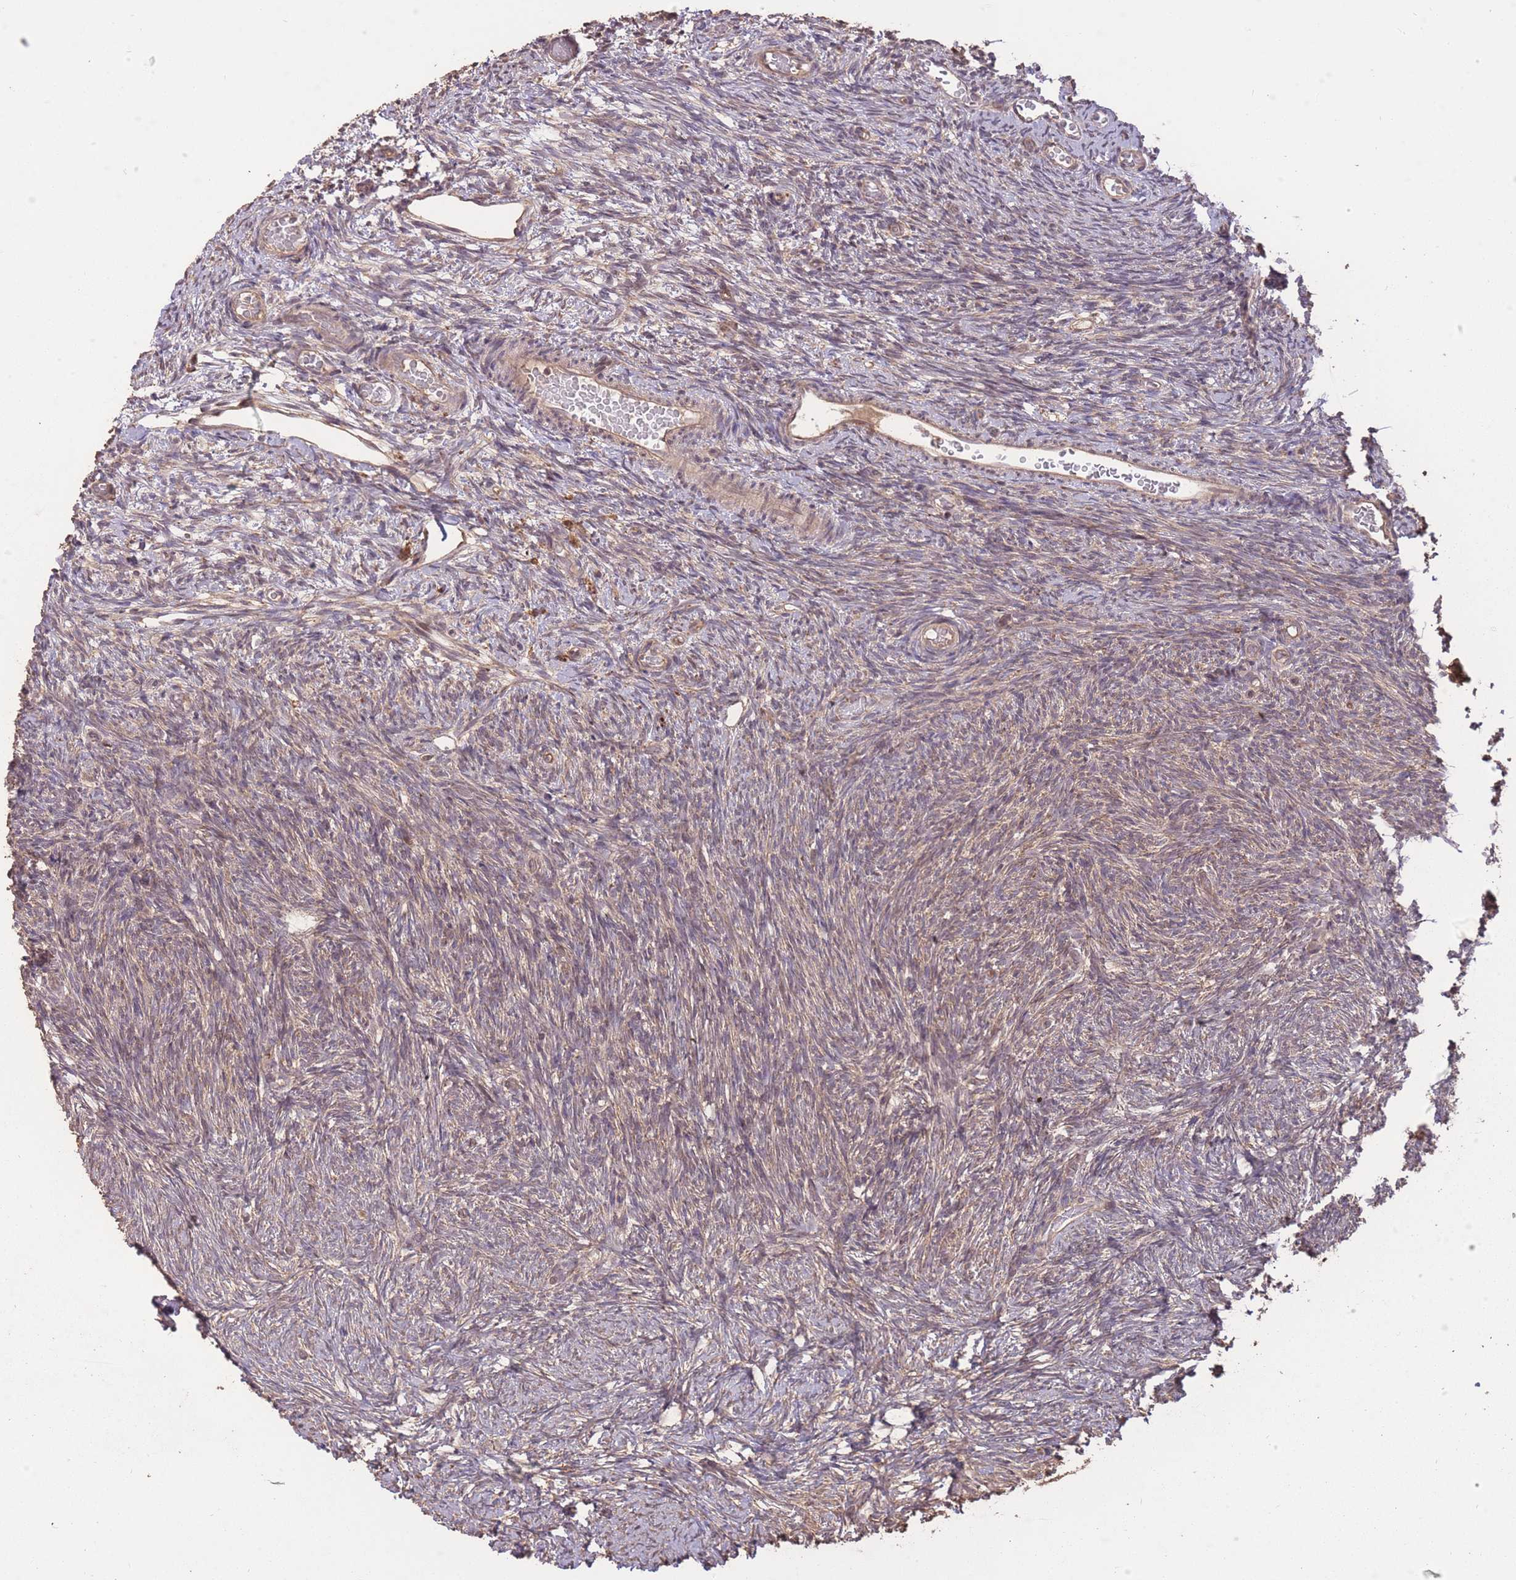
{"staining": {"intensity": "moderate", "quantity": ">75%", "location": "cytoplasmic/membranous"}, "tissue": "ovary", "cell_type": "Follicle cells", "image_type": "normal", "snomed": [{"axis": "morphology", "description": "Normal tissue, NOS"}, {"axis": "topography", "description": "Ovary"}], "caption": "Immunohistochemistry image of benign human ovary stained for a protein (brown), which reveals medium levels of moderate cytoplasmic/membranous expression in about >75% of follicle cells.", "gene": "ERBB3", "patient": {"sex": "female", "age": 39}}